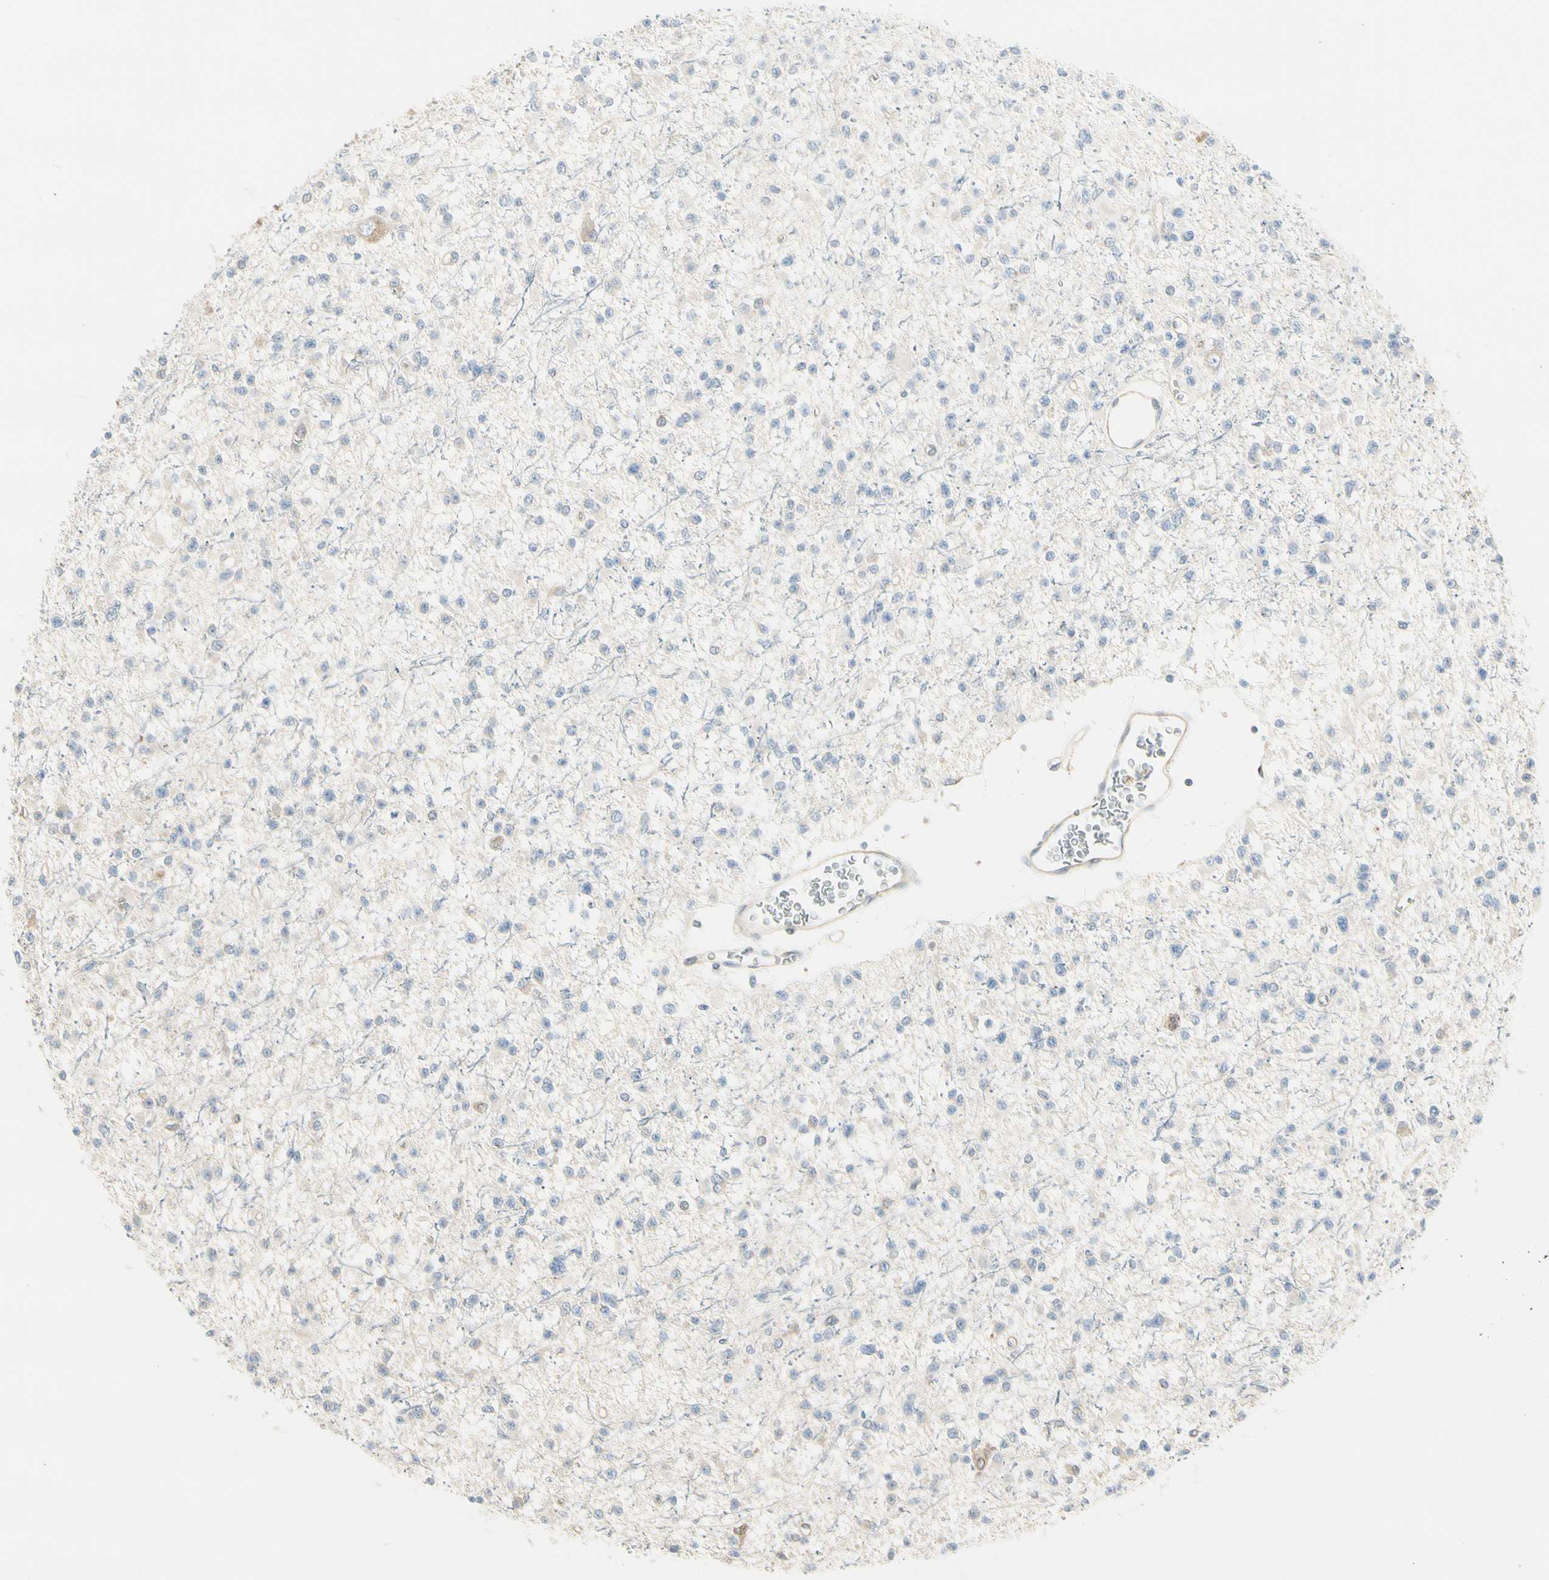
{"staining": {"intensity": "negative", "quantity": "none", "location": "none"}, "tissue": "glioma", "cell_type": "Tumor cells", "image_type": "cancer", "snomed": [{"axis": "morphology", "description": "Glioma, malignant, Low grade"}, {"axis": "topography", "description": "Brain"}], "caption": "The micrograph shows no significant staining in tumor cells of malignant glioma (low-grade). (DAB immunohistochemistry (IHC) with hematoxylin counter stain).", "gene": "NUCB2", "patient": {"sex": "female", "age": 22}}